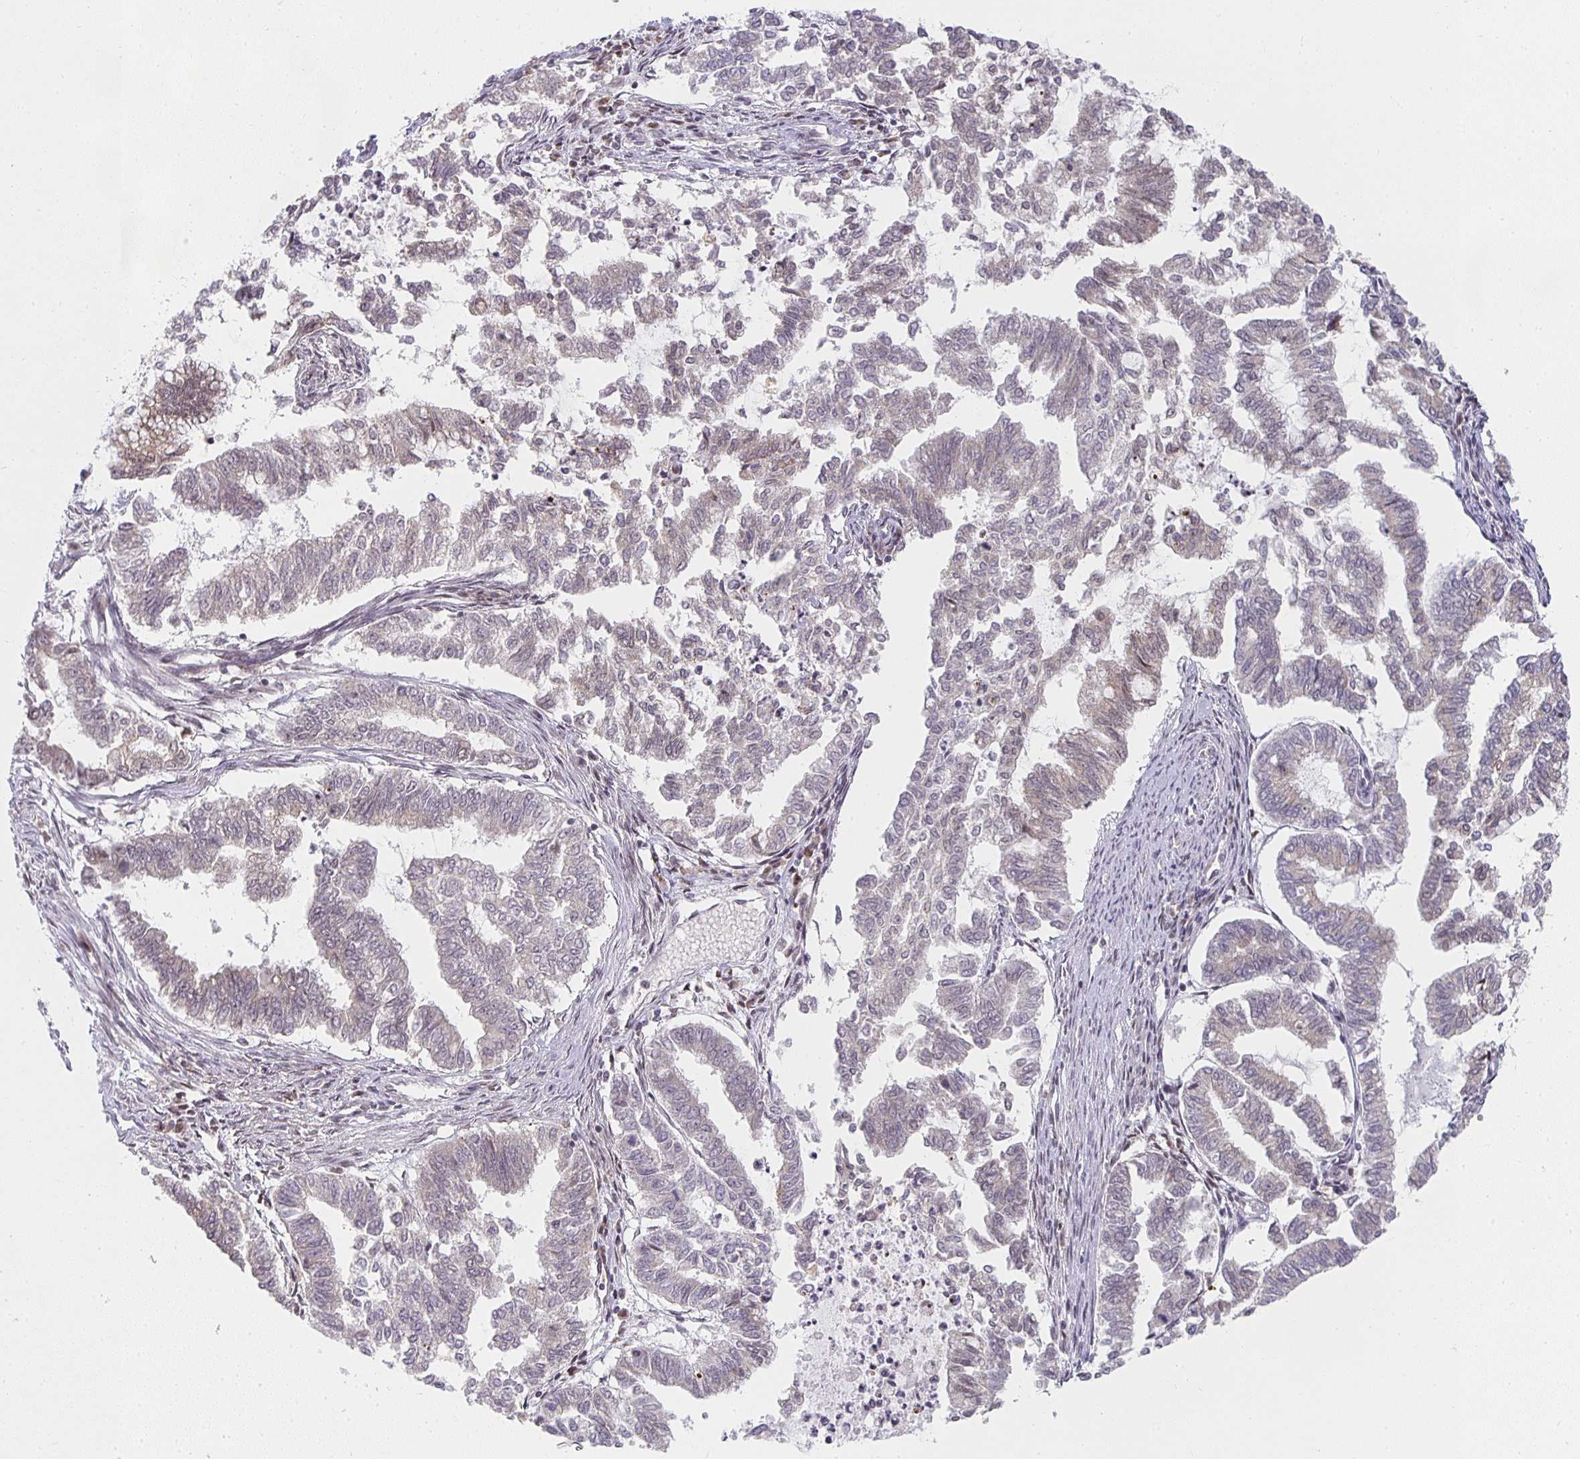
{"staining": {"intensity": "weak", "quantity": "<25%", "location": "nuclear"}, "tissue": "endometrial cancer", "cell_type": "Tumor cells", "image_type": "cancer", "snomed": [{"axis": "morphology", "description": "Adenocarcinoma, NOS"}, {"axis": "topography", "description": "Endometrium"}], "caption": "IHC histopathology image of neoplastic tissue: human endometrial cancer (adenocarcinoma) stained with DAB (3,3'-diaminobenzidine) demonstrates no significant protein staining in tumor cells.", "gene": "SMARCA2", "patient": {"sex": "female", "age": 79}}